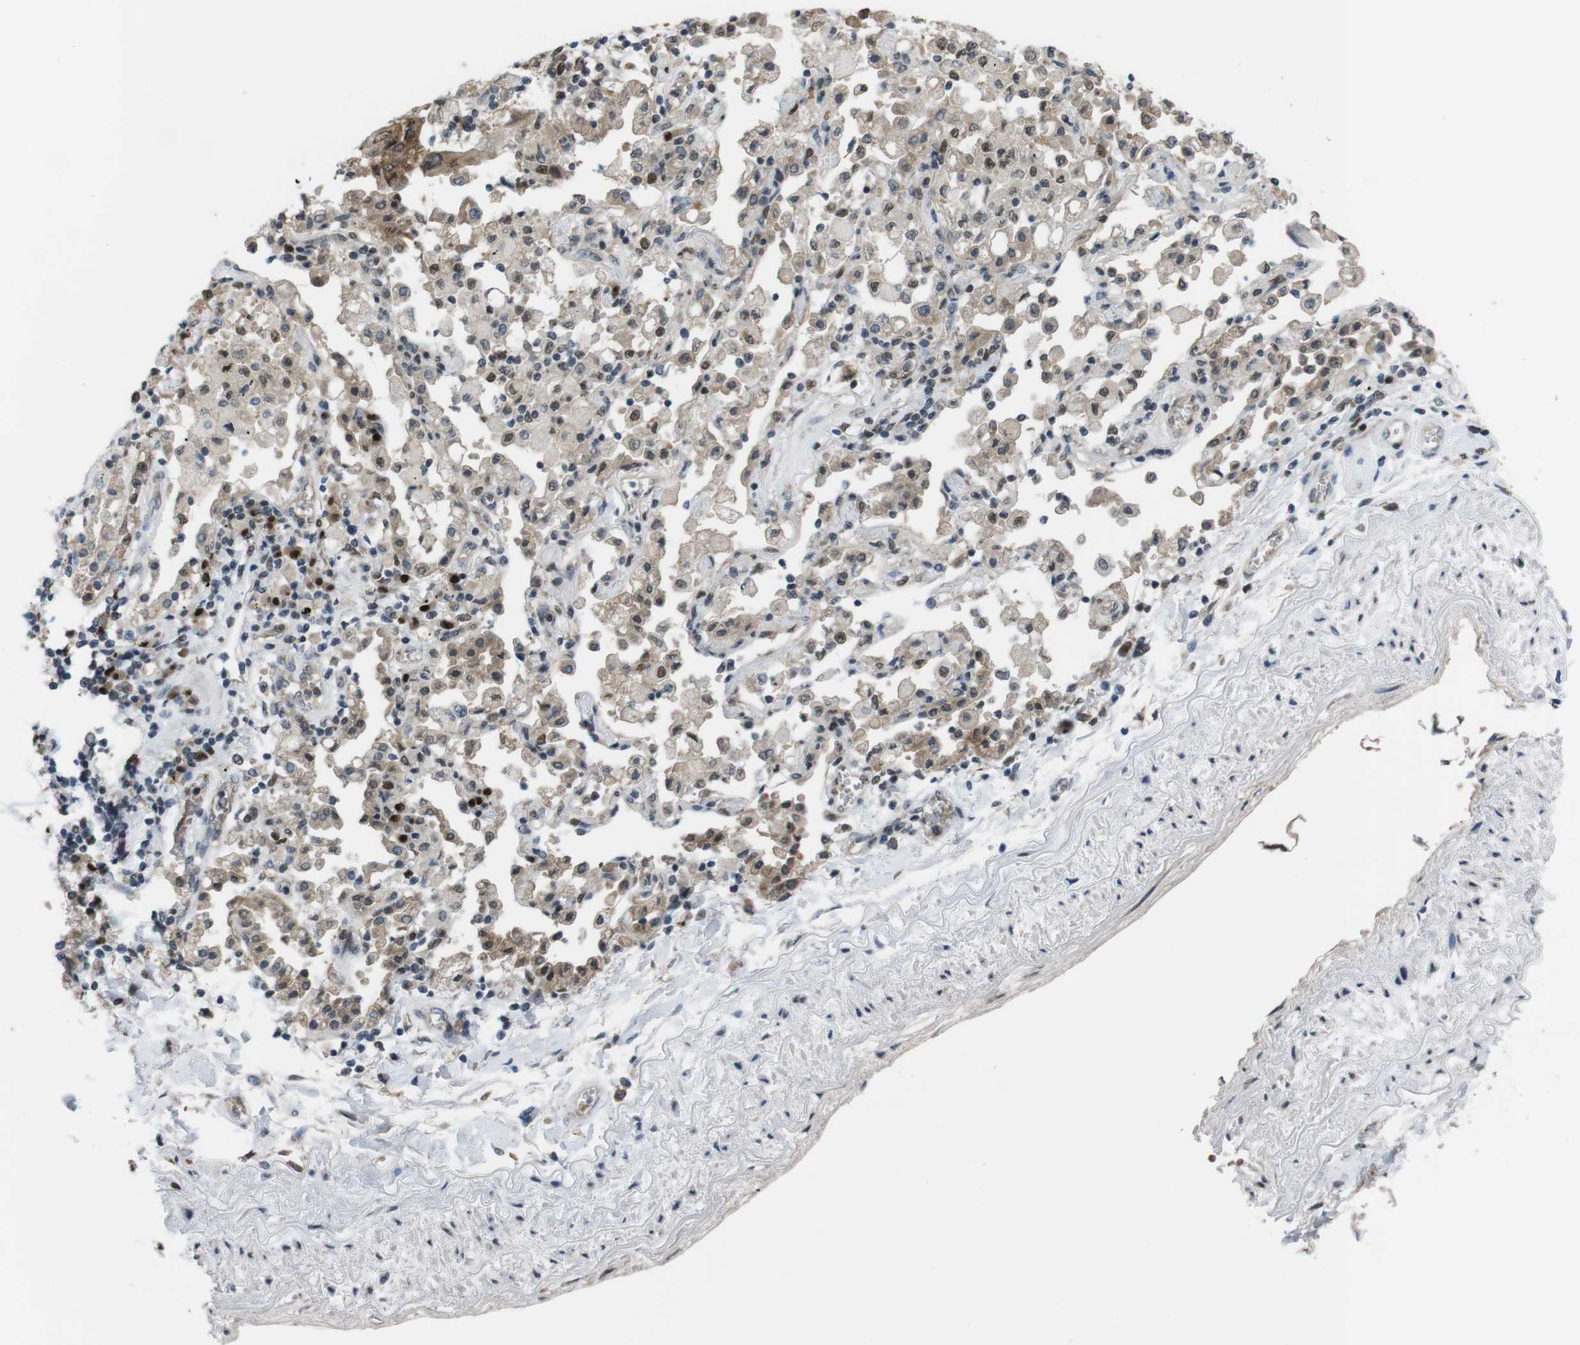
{"staining": {"intensity": "strong", "quantity": ">75%", "location": "cytoplasmic/membranous,nuclear"}, "tissue": "lung cancer", "cell_type": "Tumor cells", "image_type": "cancer", "snomed": [{"axis": "morphology", "description": "Adenocarcinoma, NOS"}, {"axis": "topography", "description": "Lung"}], "caption": "DAB immunohistochemical staining of human lung cancer (adenocarcinoma) demonstrates strong cytoplasmic/membranous and nuclear protein positivity in approximately >75% of tumor cells. Immunohistochemistry (ihc) stains the protein of interest in brown and the nuclei are stained blue.", "gene": "SUB1", "patient": {"sex": "female", "age": 65}}